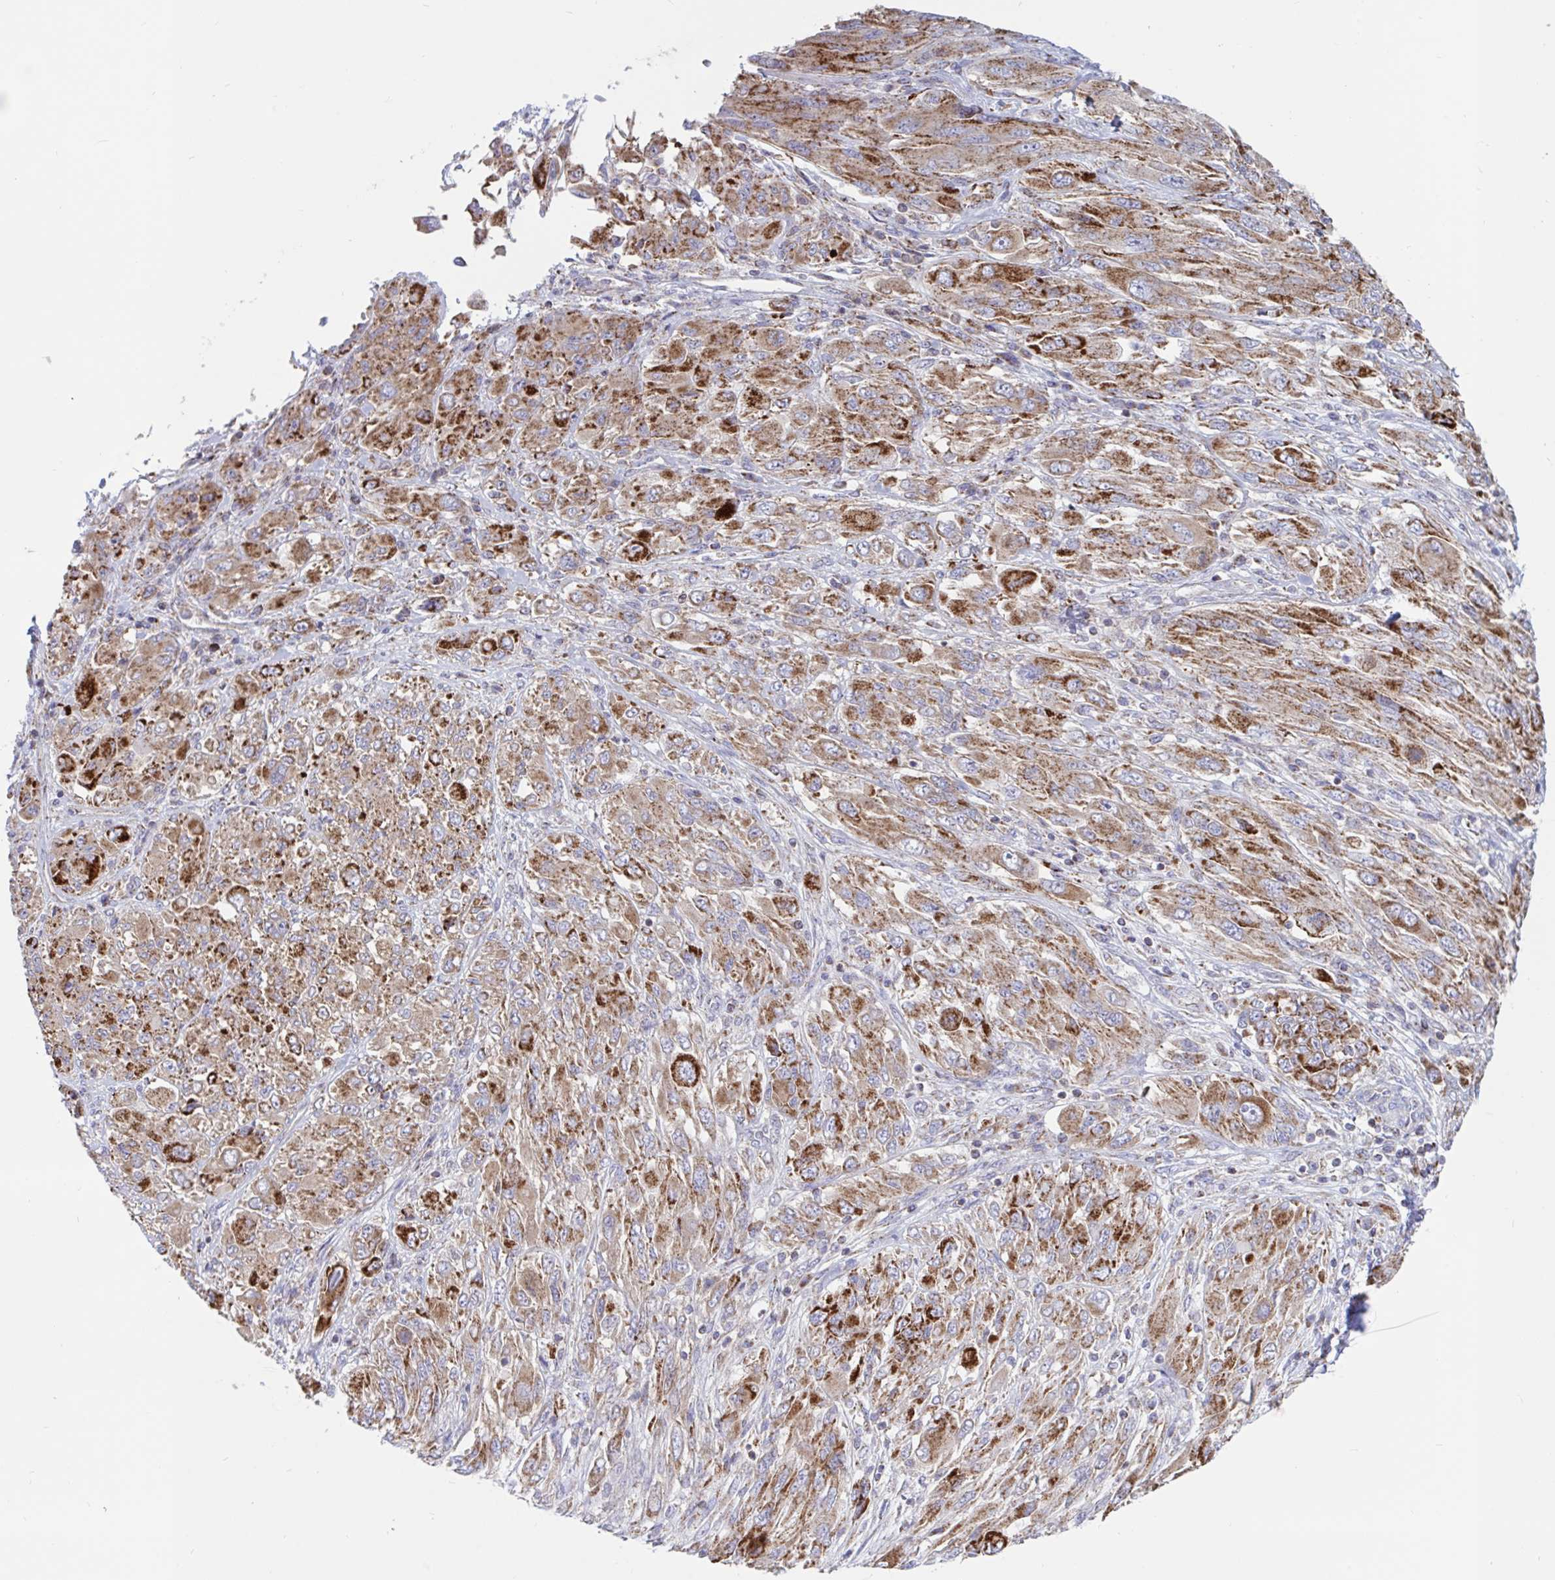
{"staining": {"intensity": "moderate", "quantity": ">75%", "location": "cytoplasmic/membranous"}, "tissue": "melanoma", "cell_type": "Tumor cells", "image_type": "cancer", "snomed": [{"axis": "morphology", "description": "Malignant melanoma, NOS"}, {"axis": "topography", "description": "Skin"}], "caption": "Melanoma stained with DAB (3,3'-diaminobenzidine) immunohistochemistry (IHC) demonstrates medium levels of moderate cytoplasmic/membranous expression in approximately >75% of tumor cells.", "gene": "HSPE1", "patient": {"sex": "female", "age": 91}}